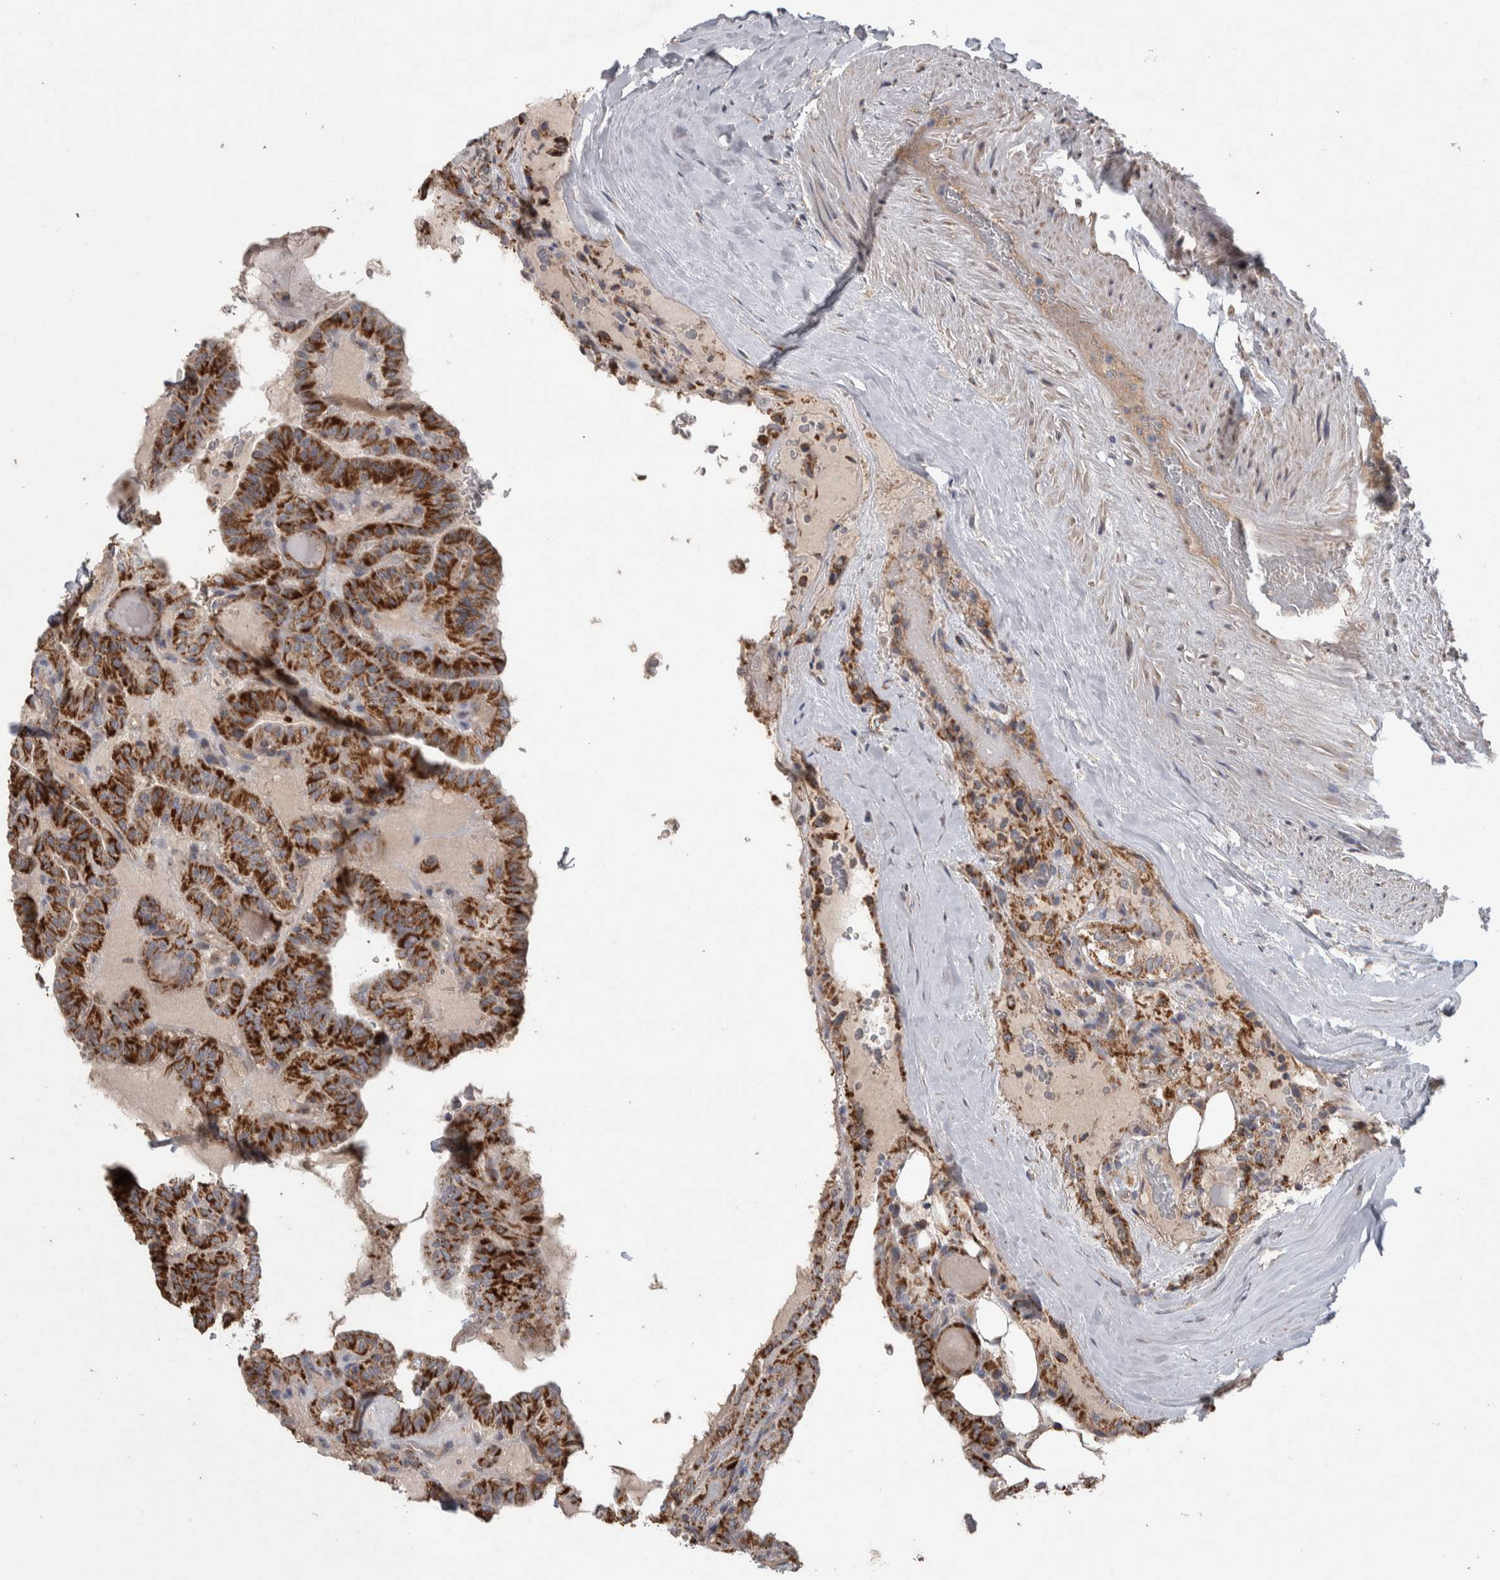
{"staining": {"intensity": "strong", "quantity": ">75%", "location": "cytoplasmic/membranous"}, "tissue": "thyroid cancer", "cell_type": "Tumor cells", "image_type": "cancer", "snomed": [{"axis": "morphology", "description": "Papillary adenocarcinoma, NOS"}, {"axis": "topography", "description": "Thyroid gland"}], "caption": "Immunohistochemical staining of human thyroid papillary adenocarcinoma exhibits strong cytoplasmic/membranous protein staining in about >75% of tumor cells.", "gene": "SCO1", "patient": {"sex": "male", "age": 77}}